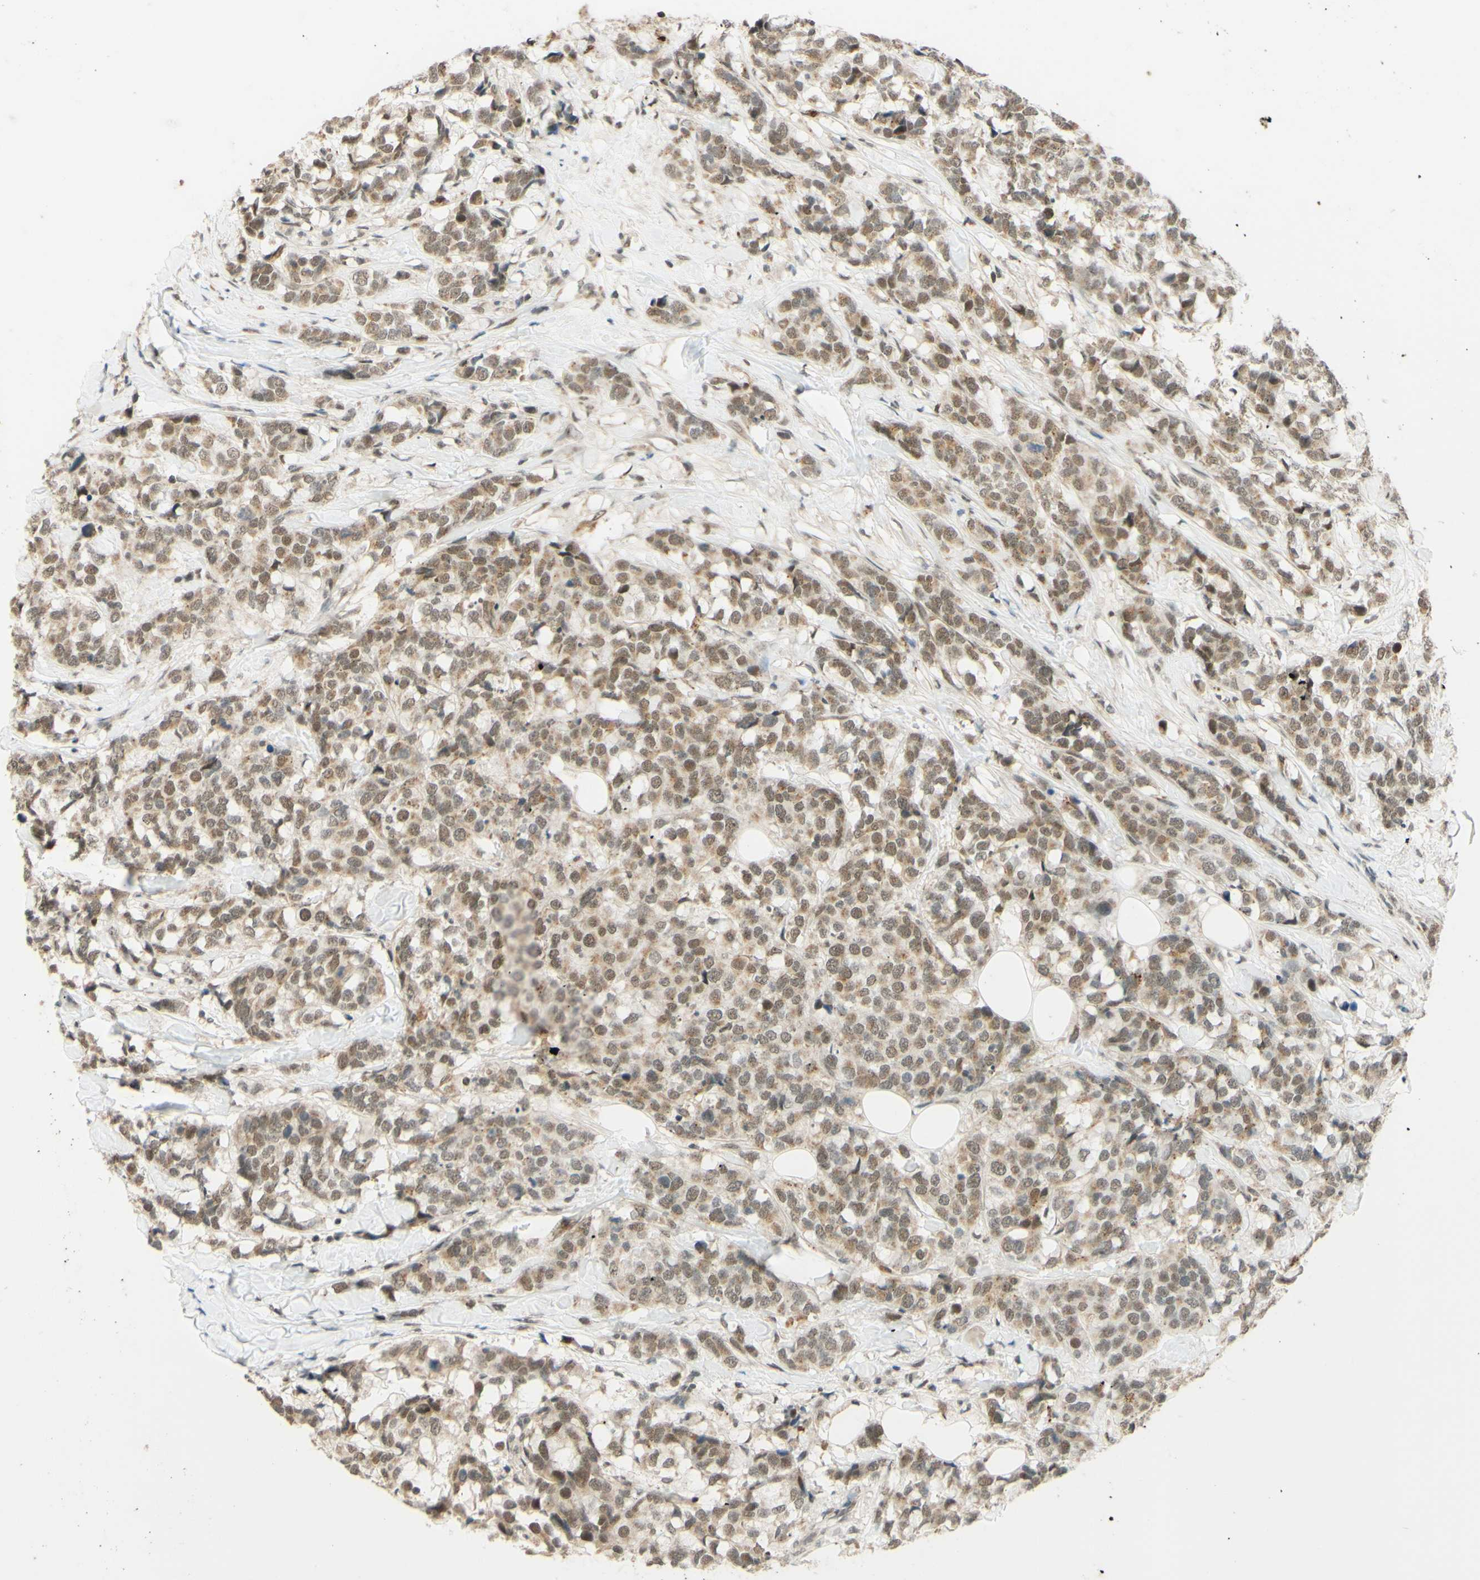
{"staining": {"intensity": "moderate", "quantity": ">75%", "location": "nuclear"}, "tissue": "breast cancer", "cell_type": "Tumor cells", "image_type": "cancer", "snomed": [{"axis": "morphology", "description": "Lobular carcinoma"}, {"axis": "topography", "description": "Breast"}], "caption": "Lobular carcinoma (breast) stained with a brown dye shows moderate nuclear positive staining in about >75% of tumor cells.", "gene": "SMARCB1", "patient": {"sex": "female", "age": 59}}